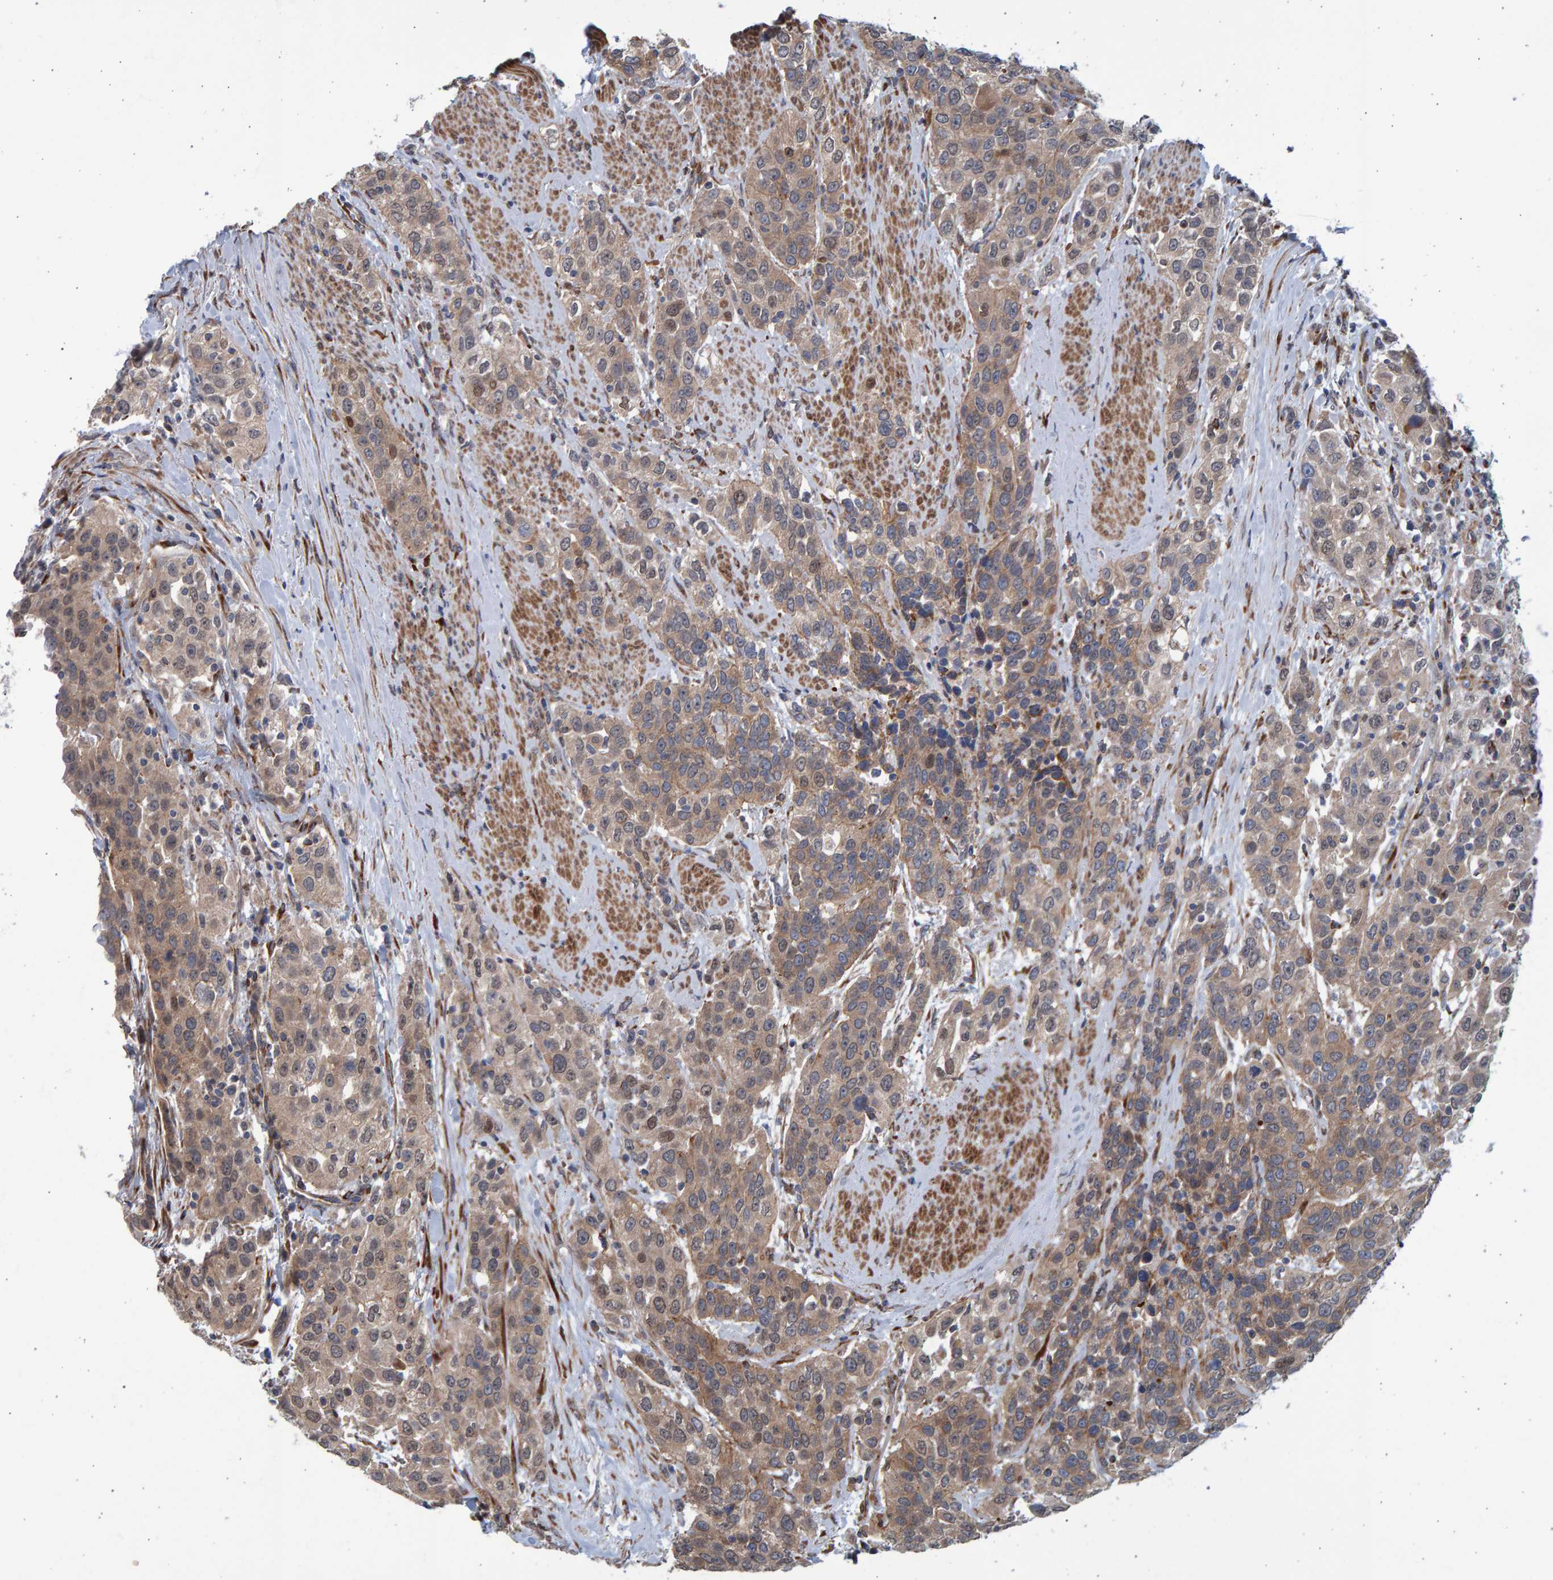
{"staining": {"intensity": "weak", "quantity": ">75%", "location": "cytoplasmic/membranous"}, "tissue": "urothelial cancer", "cell_type": "Tumor cells", "image_type": "cancer", "snomed": [{"axis": "morphology", "description": "Urothelial carcinoma, High grade"}, {"axis": "topography", "description": "Urinary bladder"}], "caption": "Protein expression analysis of high-grade urothelial carcinoma reveals weak cytoplasmic/membranous staining in about >75% of tumor cells. Using DAB (3,3'-diaminobenzidine) (brown) and hematoxylin (blue) stains, captured at high magnification using brightfield microscopy.", "gene": "LRBA", "patient": {"sex": "female", "age": 80}}